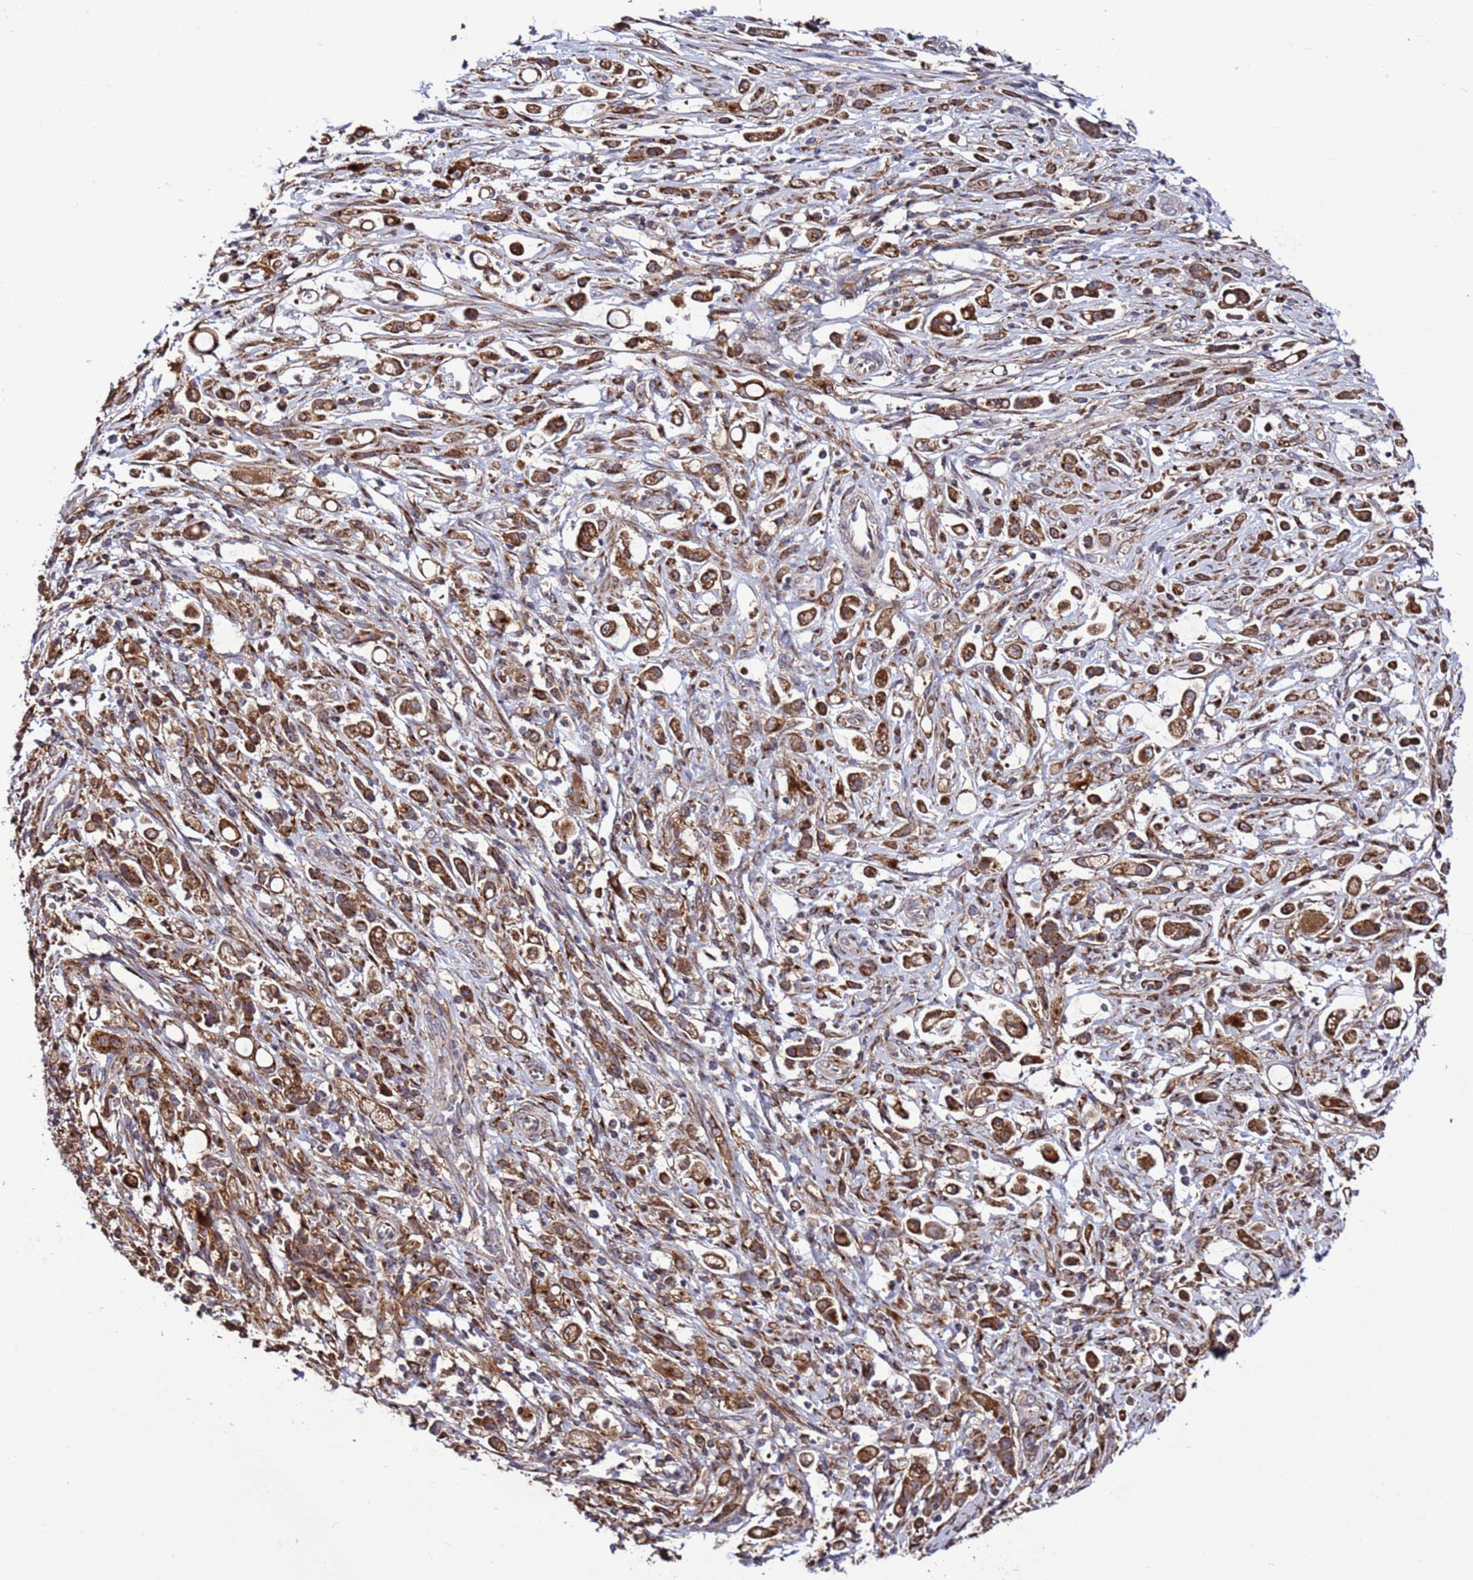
{"staining": {"intensity": "strong", "quantity": ">75%", "location": "cytoplasmic/membranous"}, "tissue": "stomach cancer", "cell_type": "Tumor cells", "image_type": "cancer", "snomed": [{"axis": "morphology", "description": "Adenocarcinoma, NOS"}, {"axis": "topography", "description": "Stomach"}], "caption": "Tumor cells show high levels of strong cytoplasmic/membranous staining in approximately >75% of cells in human stomach cancer.", "gene": "TMEM176B", "patient": {"sex": "female", "age": 60}}